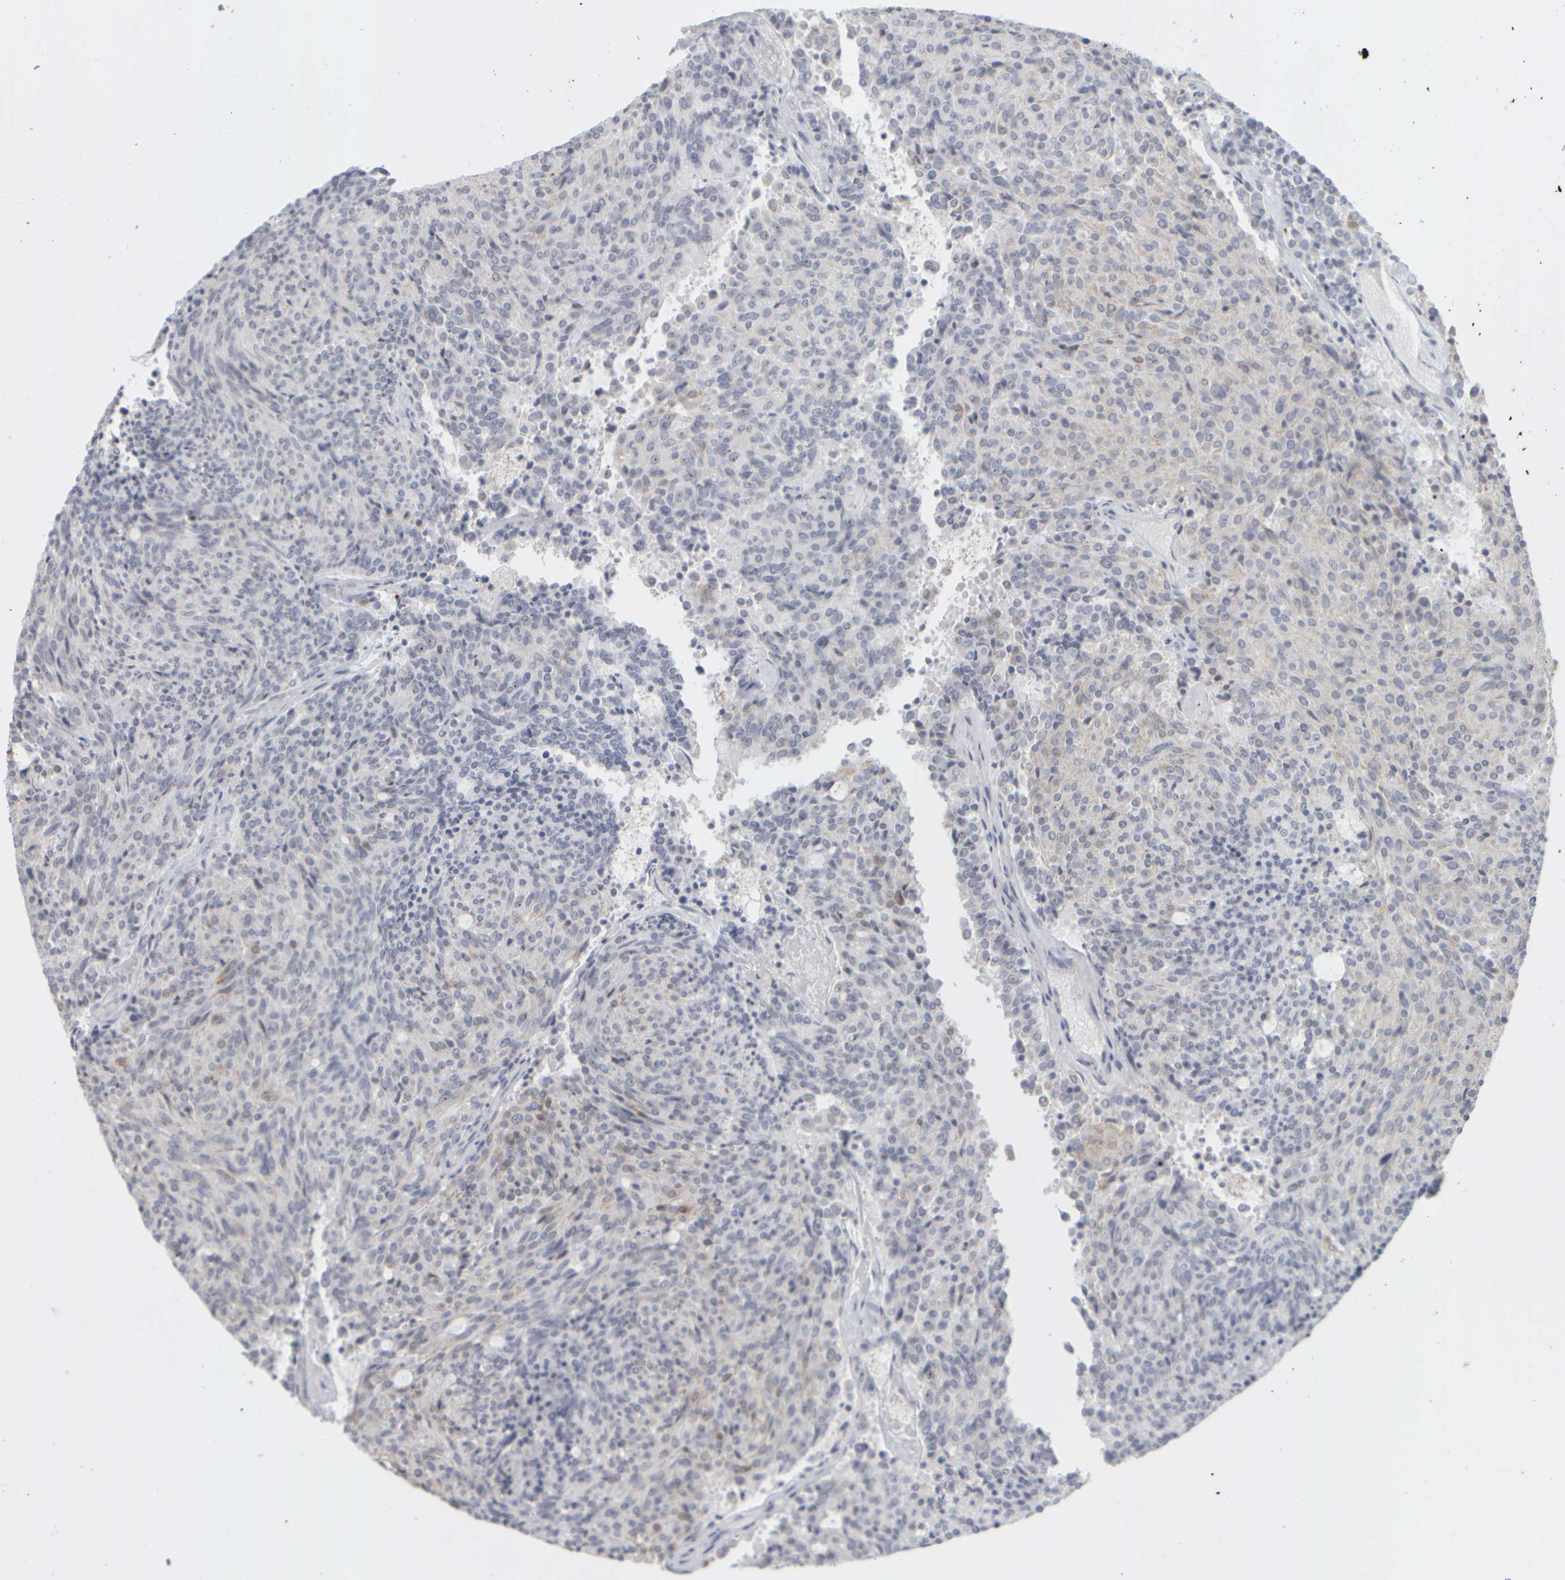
{"staining": {"intensity": "negative", "quantity": "none", "location": "none"}, "tissue": "carcinoid", "cell_type": "Tumor cells", "image_type": "cancer", "snomed": [{"axis": "morphology", "description": "Carcinoid, malignant, NOS"}, {"axis": "topography", "description": "Pancreas"}], "caption": "Immunohistochemistry (IHC) photomicrograph of neoplastic tissue: carcinoid (malignant) stained with DAB shows no significant protein staining in tumor cells.", "gene": "DCXR", "patient": {"sex": "female", "age": 54}}